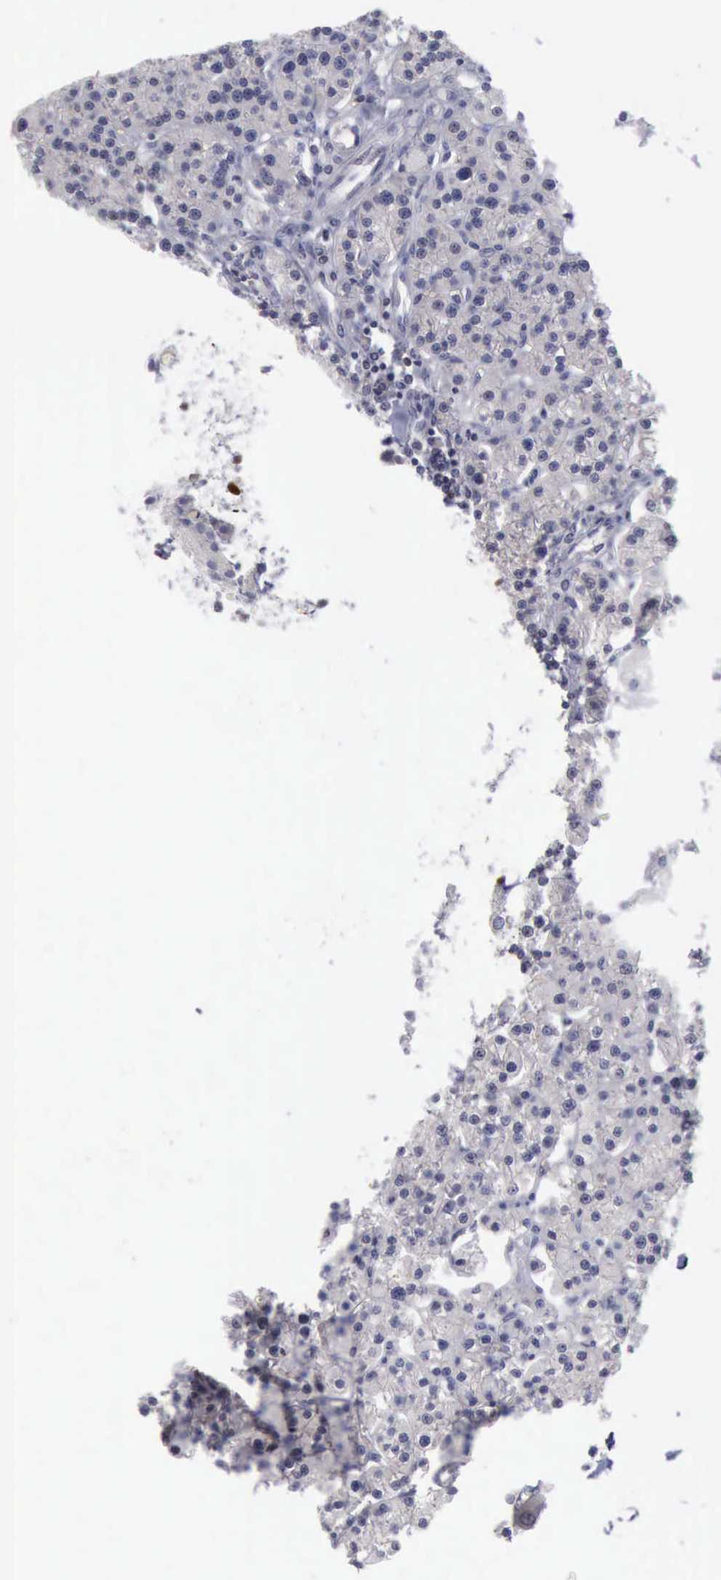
{"staining": {"intensity": "negative", "quantity": "none", "location": "none"}, "tissue": "parathyroid gland", "cell_type": "Glandular cells", "image_type": "normal", "snomed": [{"axis": "morphology", "description": "Normal tissue, NOS"}, {"axis": "topography", "description": "Parathyroid gland"}], "caption": "High power microscopy histopathology image of an IHC image of benign parathyroid gland, revealing no significant expression in glandular cells.", "gene": "SATB2", "patient": {"sex": "female", "age": 58}}